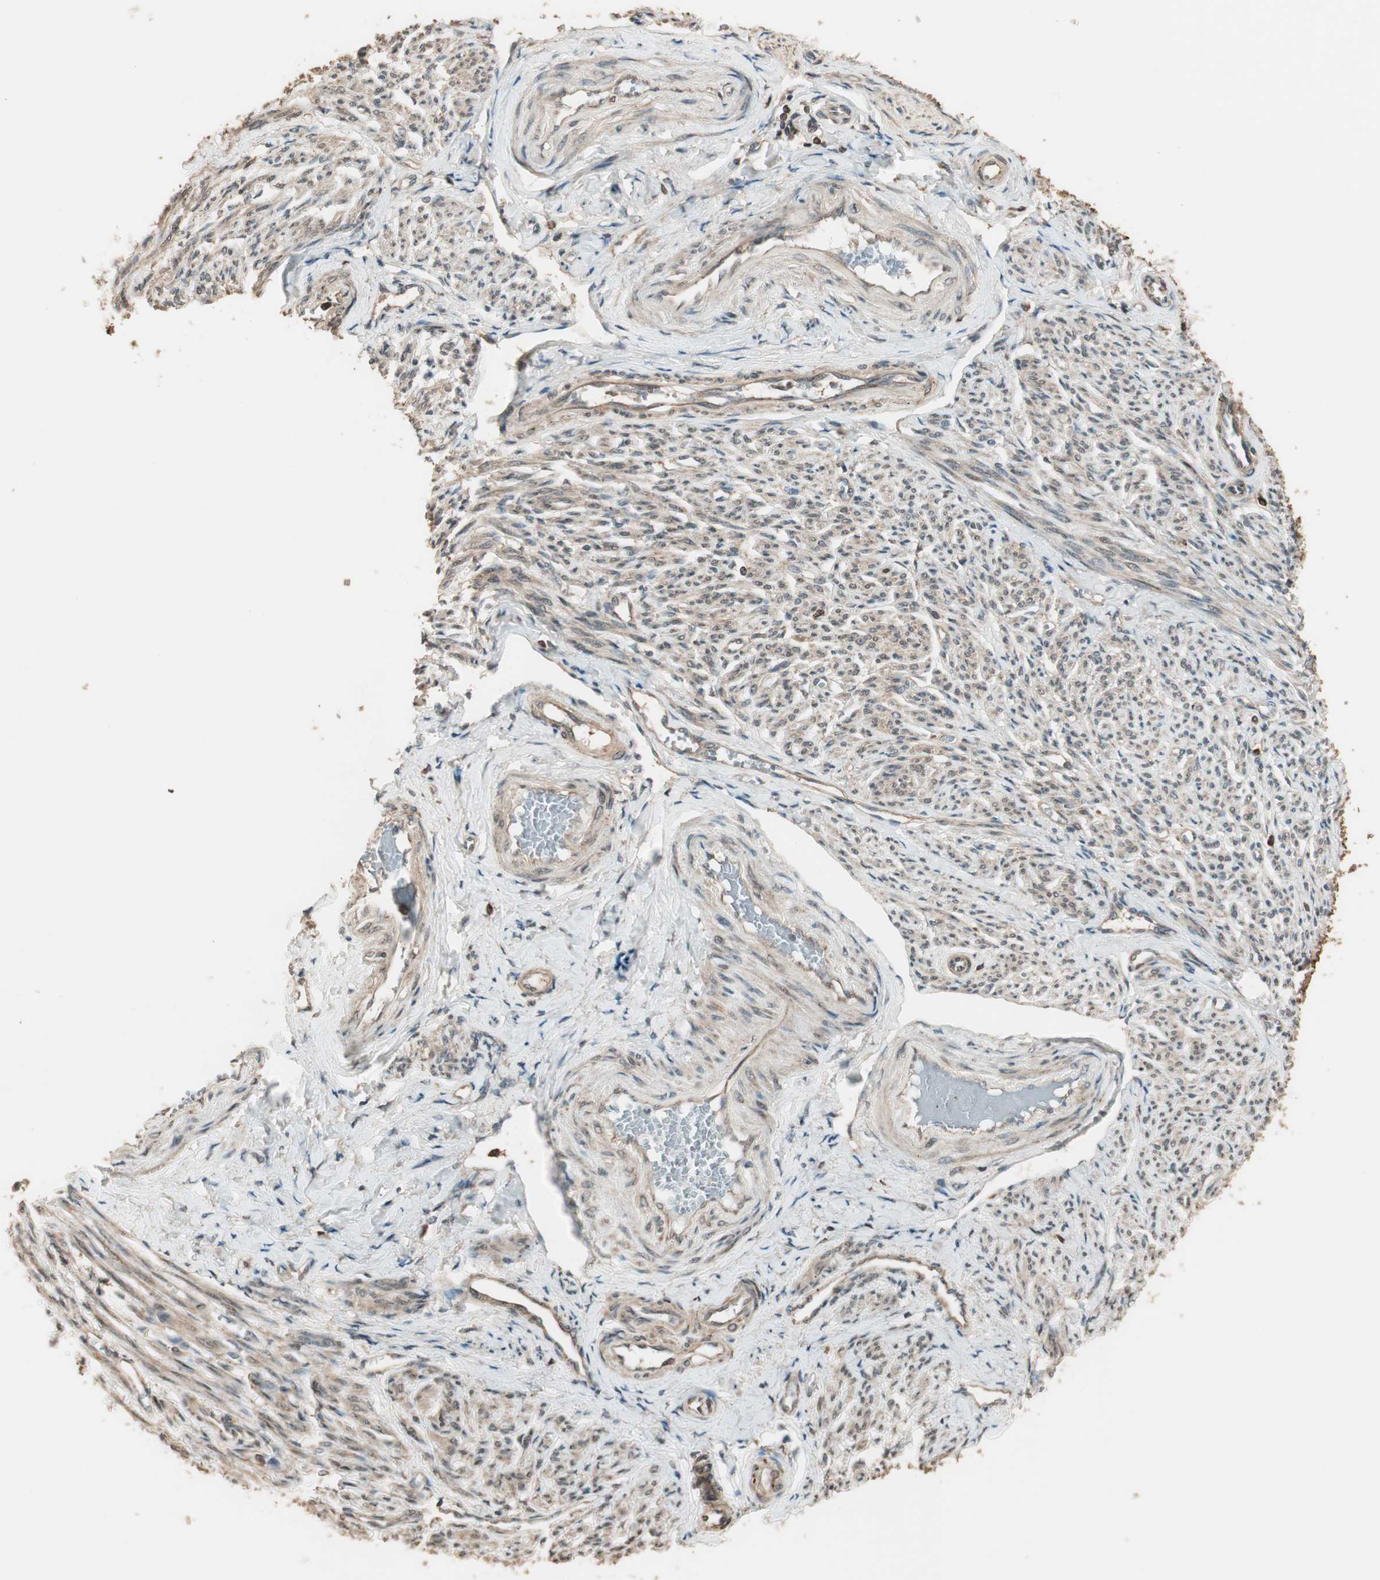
{"staining": {"intensity": "moderate", "quantity": ">75%", "location": "cytoplasmic/membranous"}, "tissue": "smooth muscle", "cell_type": "Smooth muscle cells", "image_type": "normal", "snomed": [{"axis": "morphology", "description": "Normal tissue, NOS"}, {"axis": "topography", "description": "Smooth muscle"}], "caption": "Immunohistochemistry (IHC) staining of normal smooth muscle, which demonstrates medium levels of moderate cytoplasmic/membranous expression in approximately >75% of smooth muscle cells indicating moderate cytoplasmic/membranous protein staining. The staining was performed using DAB (brown) for protein detection and nuclei were counterstained in hematoxylin (blue).", "gene": "CNOT4", "patient": {"sex": "female", "age": 65}}